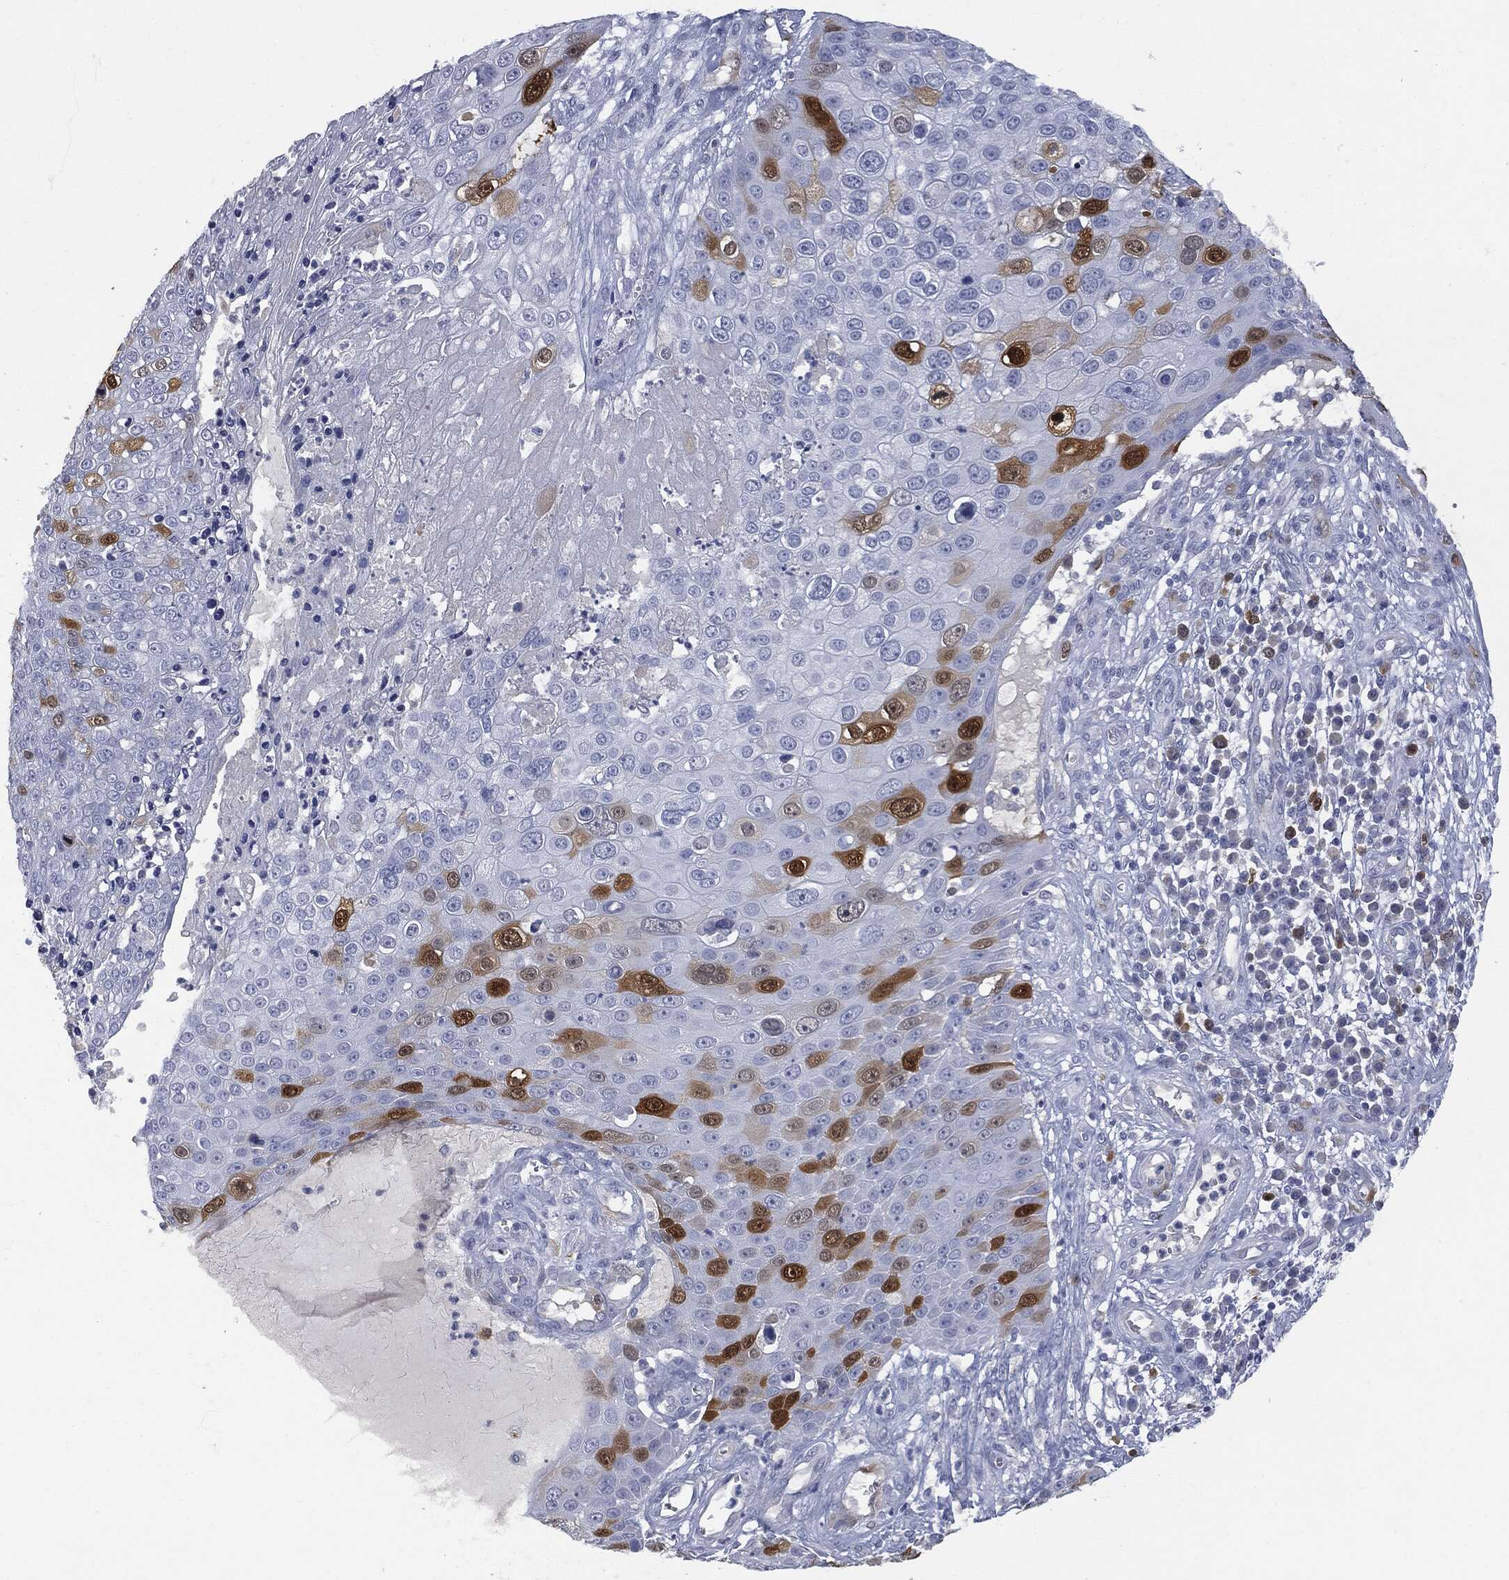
{"staining": {"intensity": "strong", "quantity": "<25%", "location": "cytoplasmic/membranous"}, "tissue": "skin cancer", "cell_type": "Tumor cells", "image_type": "cancer", "snomed": [{"axis": "morphology", "description": "Squamous cell carcinoma, NOS"}, {"axis": "topography", "description": "Skin"}], "caption": "Protein staining by immunohistochemistry (IHC) exhibits strong cytoplasmic/membranous staining in about <25% of tumor cells in skin cancer. (IHC, brightfield microscopy, high magnification).", "gene": "UBE2C", "patient": {"sex": "male", "age": 71}}